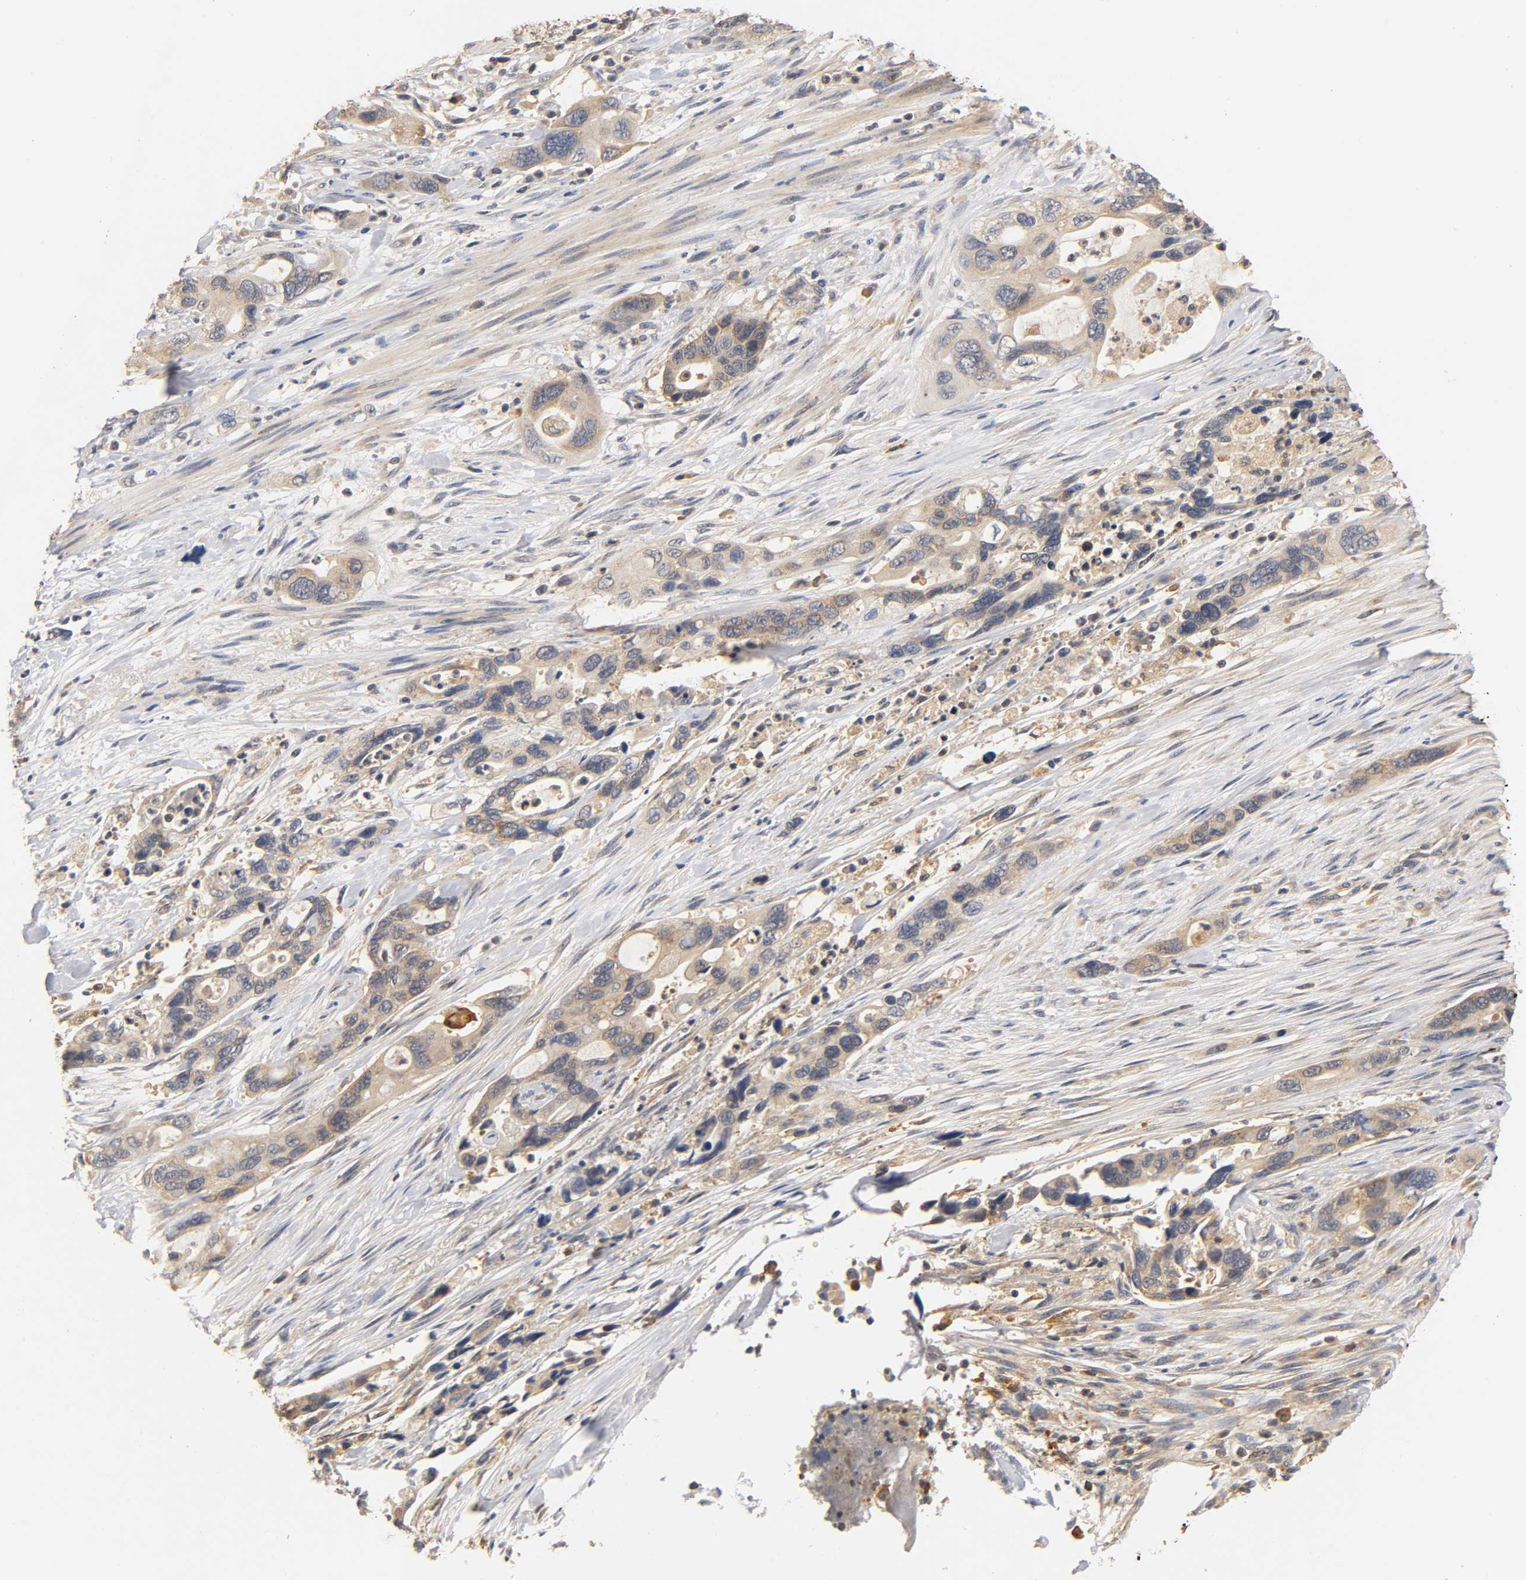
{"staining": {"intensity": "weak", "quantity": "25%-75%", "location": "cytoplasmic/membranous"}, "tissue": "pancreatic cancer", "cell_type": "Tumor cells", "image_type": "cancer", "snomed": [{"axis": "morphology", "description": "Adenocarcinoma, NOS"}, {"axis": "topography", "description": "Pancreas"}], "caption": "Immunohistochemistry micrograph of neoplastic tissue: human pancreatic cancer stained using immunohistochemistry (IHC) demonstrates low levels of weak protein expression localized specifically in the cytoplasmic/membranous of tumor cells, appearing as a cytoplasmic/membranous brown color.", "gene": "SCAP", "patient": {"sex": "female", "age": 71}}